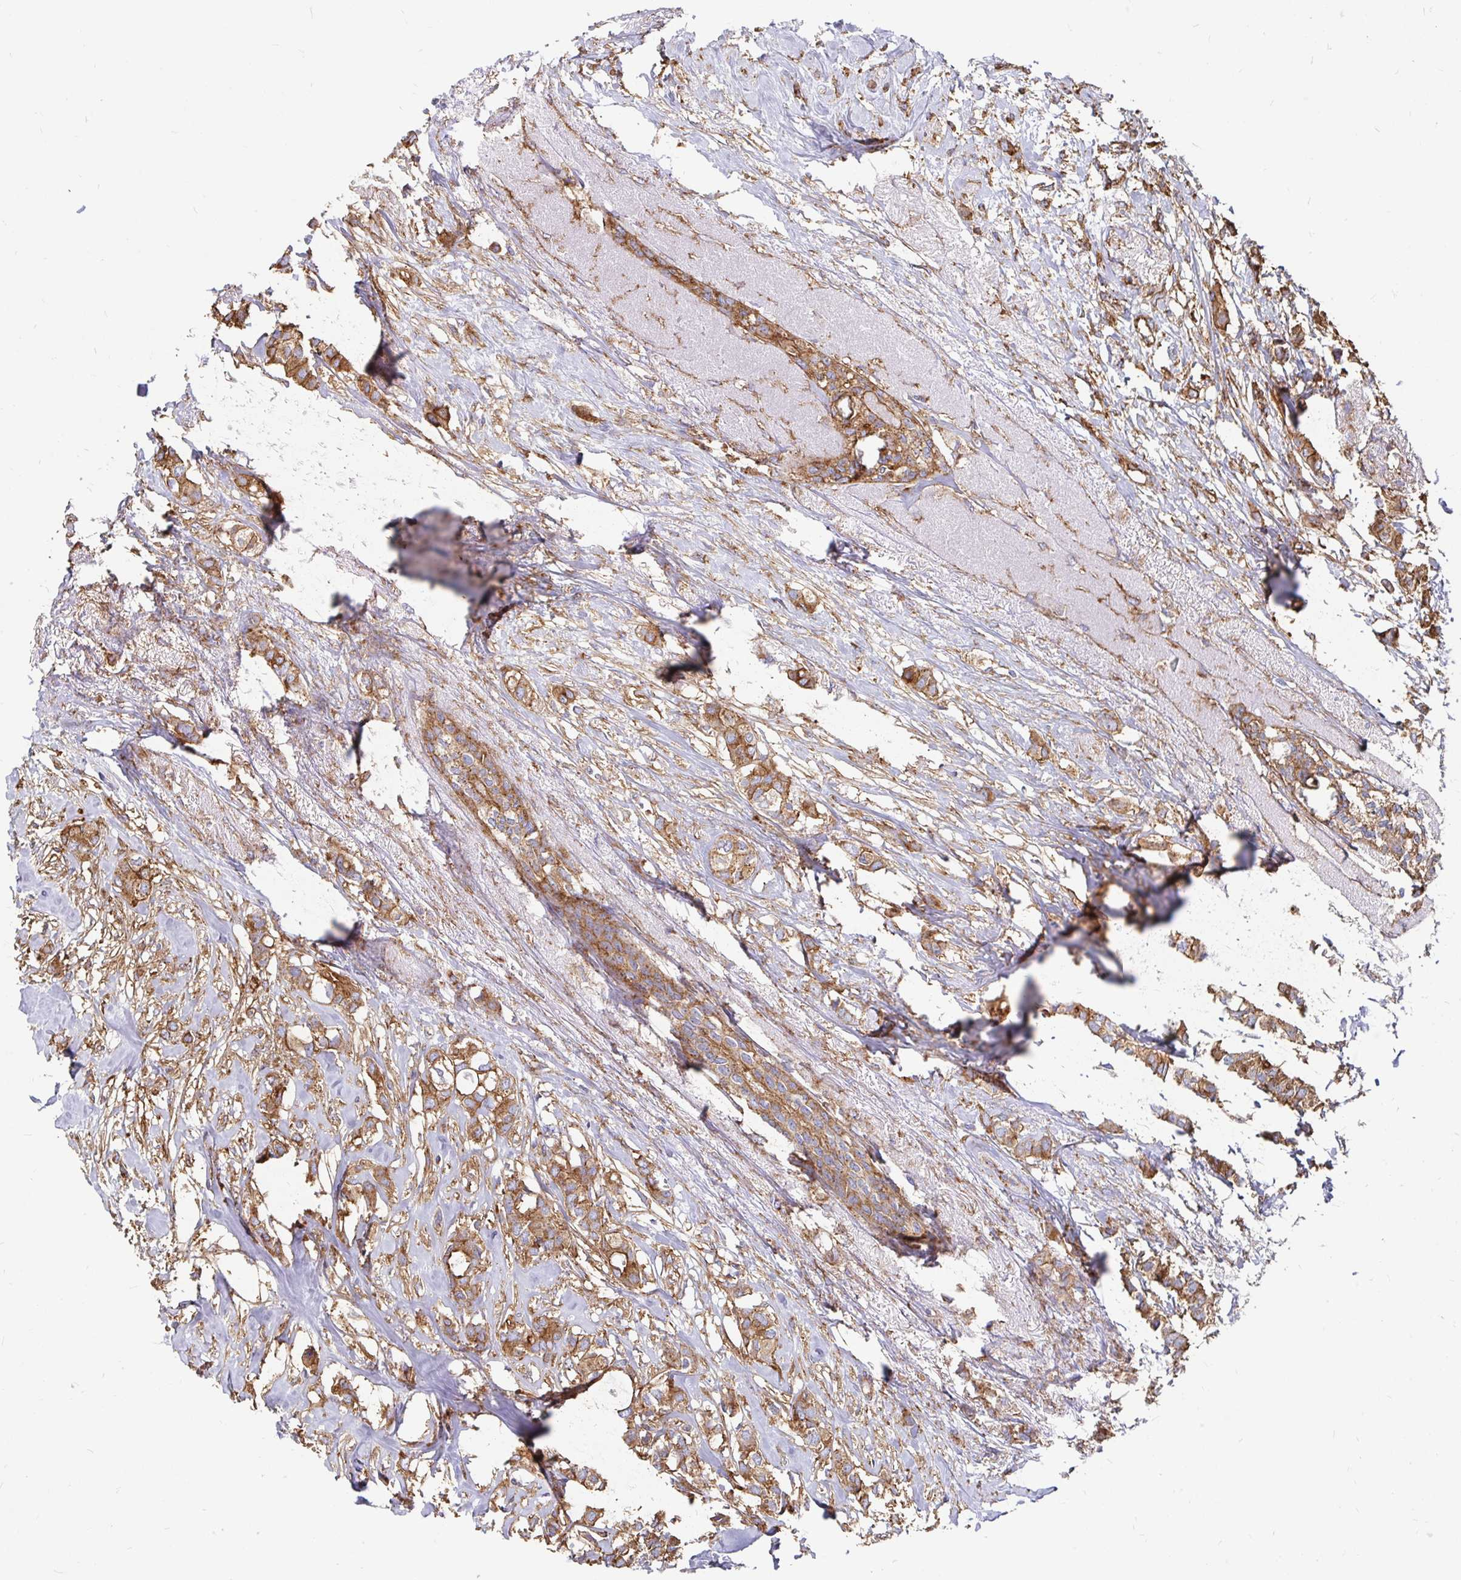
{"staining": {"intensity": "moderate", "quantity": ">75%", "location": "cytoplasmic/membranous"}, "tissue": "breast cancer", "cell_type": "Tumor cells", "image_type": "cancer", "snomed": [{"axis": "morphology", "description": "Duct carcinoma"}, {"axis": "topography", "description": "Breast"}], "caption": "The immunohistochemical stain highlights moderate cytoplasmic/membranous staining in tumor cells of breast cancer tissue.", "gene": "CLTC", "patient": {"sex": "female", "age": 62}}